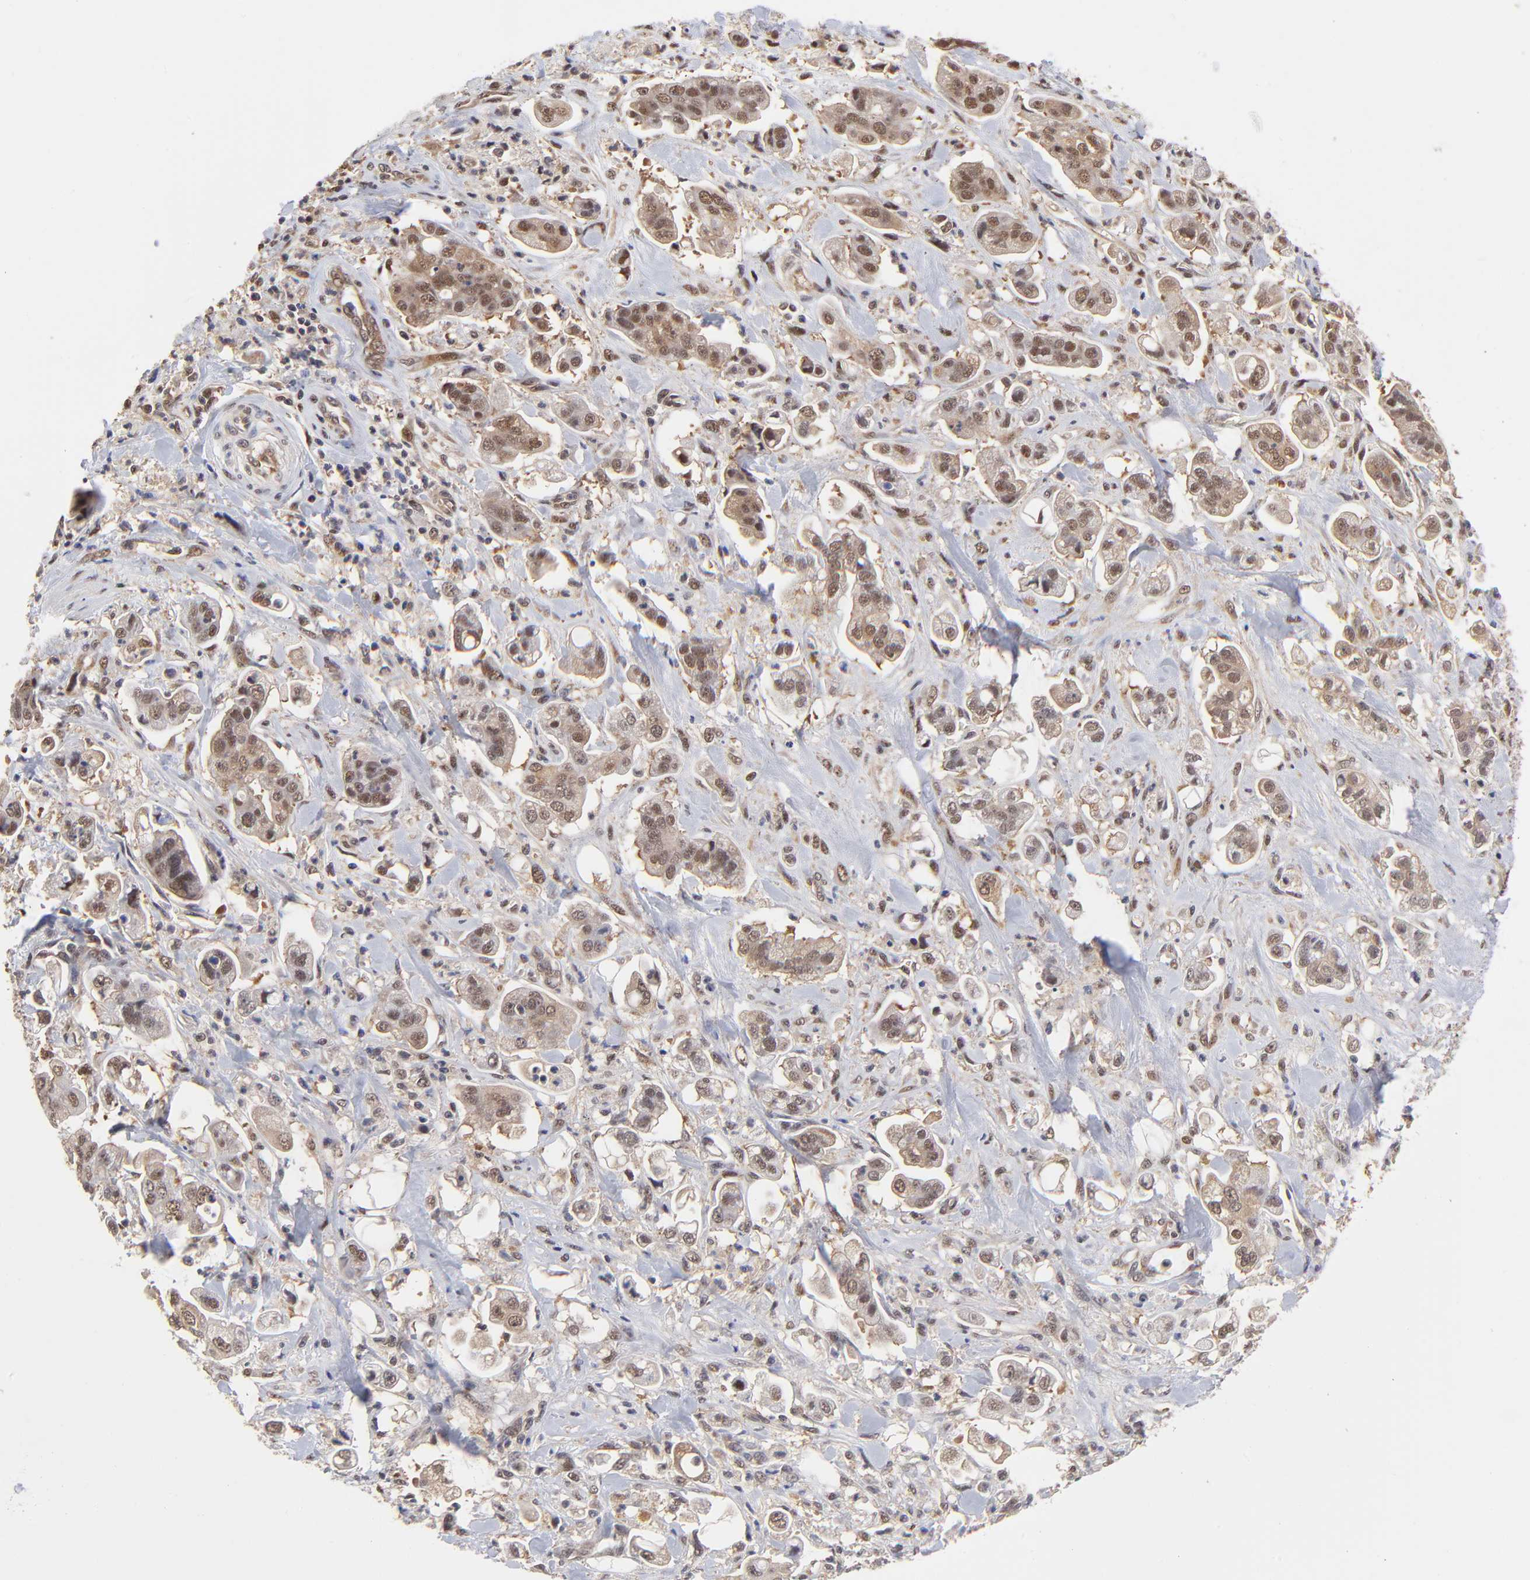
{"staining": {"intensity": "weak", "quantity": "25%-75%", "location": "nuclear"}, "tissue": "stomach cancer", "cell_type": "Tumor cells", "image_type": "cancer", "snomed": [{"axis": "morphology", "description": "Adenocarcinoma, NOS"}, {"axis": "topography", "description": "Stomach"}], "caption": "Protein expression analysis of stomach adenocarcinoma shows weak nuclear staining in approximately 25%-75% of tumor cells.", "gene": "PSMC4", "patient": {"sex": "male", "age": 62}}